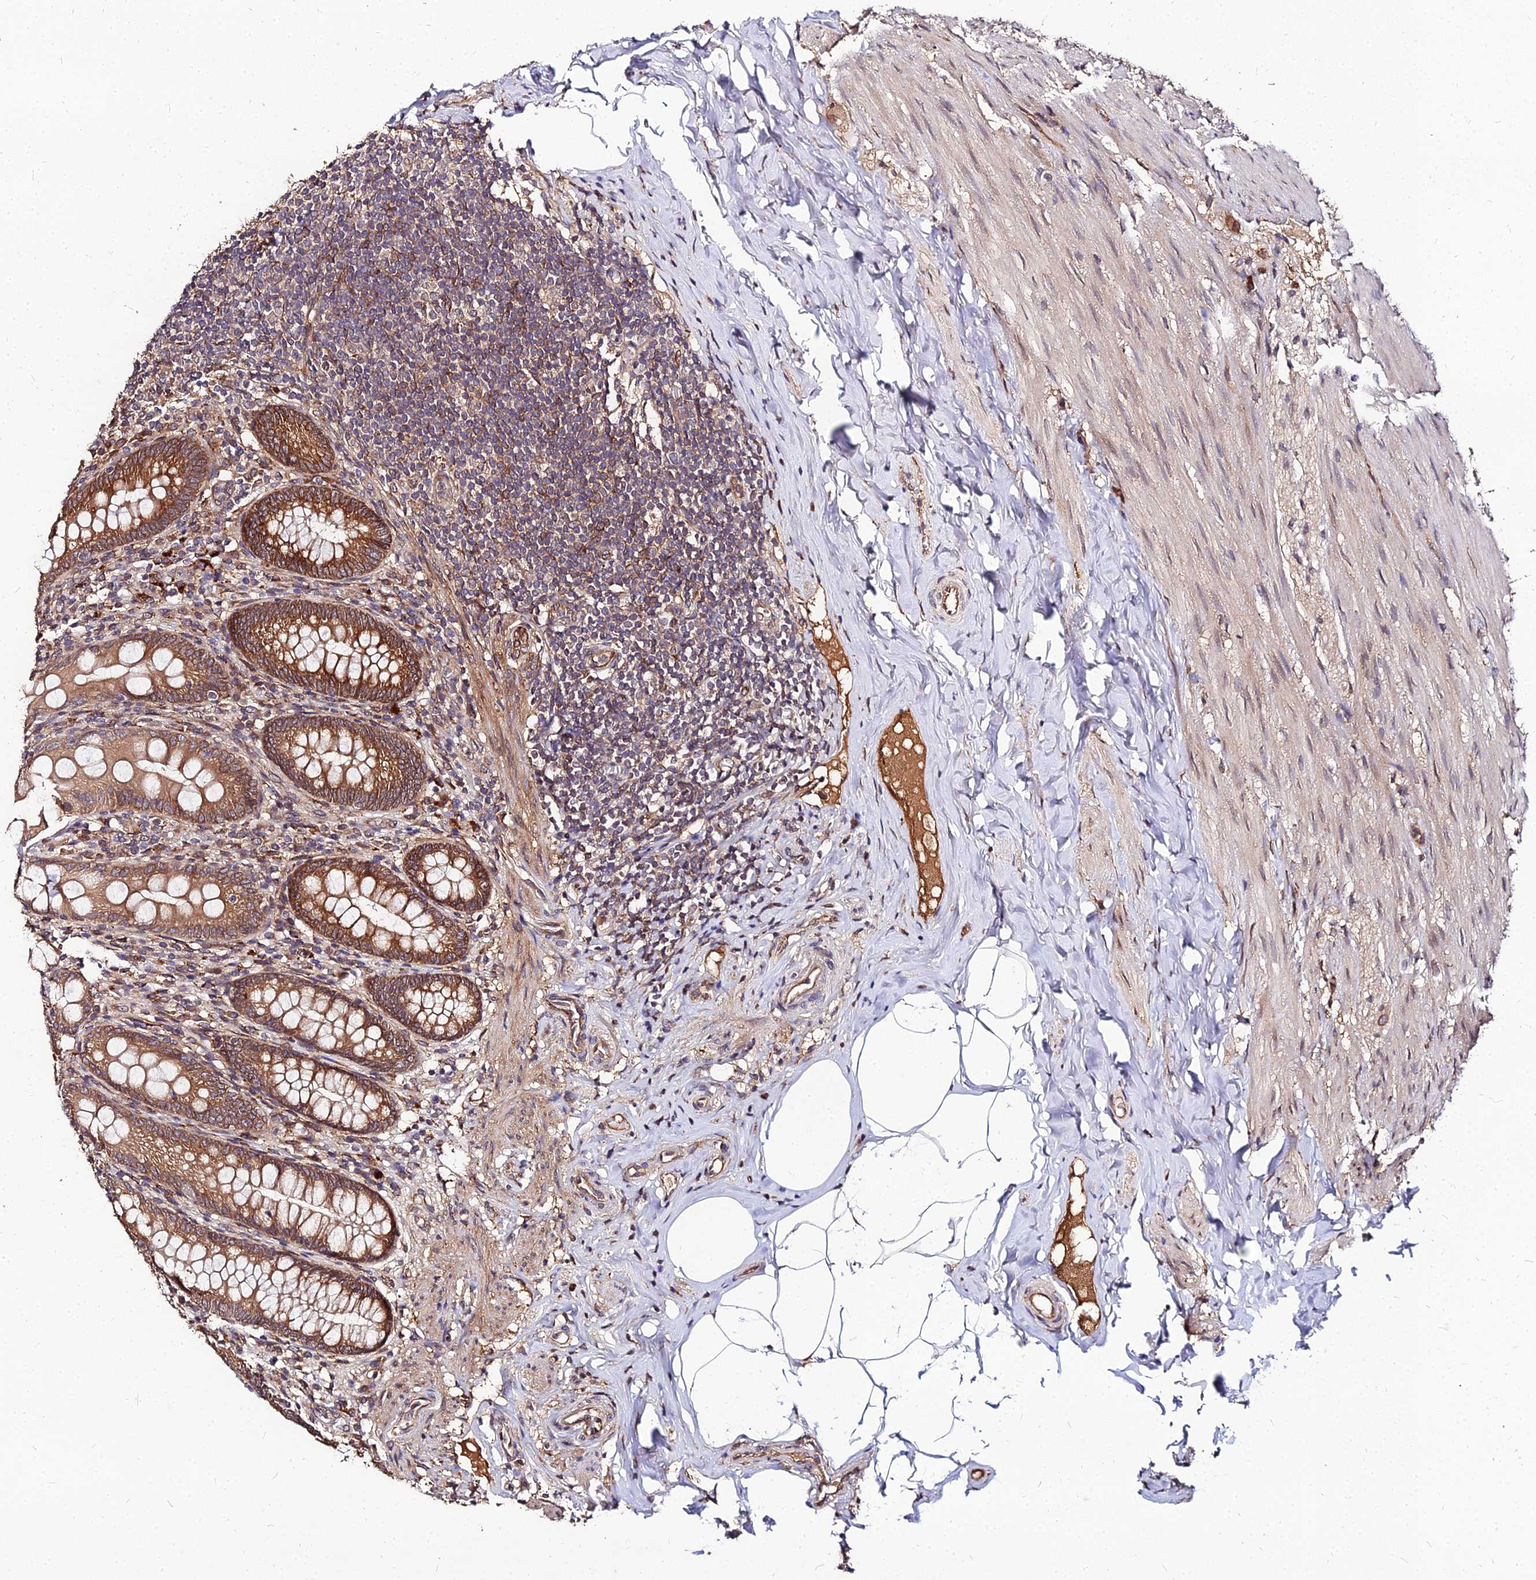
{"staining": {"intensity": "strong", "quantity": ">75%", "location": "cytoplasmic/membranous"}, "tissue": "appendix", "cell_type": "Glandular cells", "image_type": "normal", "snomed": [{"axis": "morphology", "description": "Normal tissue, NOS"}, {"axis": "topography", "description": "Appendix"}], "caption": "Strong cytoplasmic/membranous expression for a protein is appreciated in about >75% of glandular cells of benign appendix using IHC.", "gene": "PDE4D", "patient": {"sex": "male", "age": 55}}